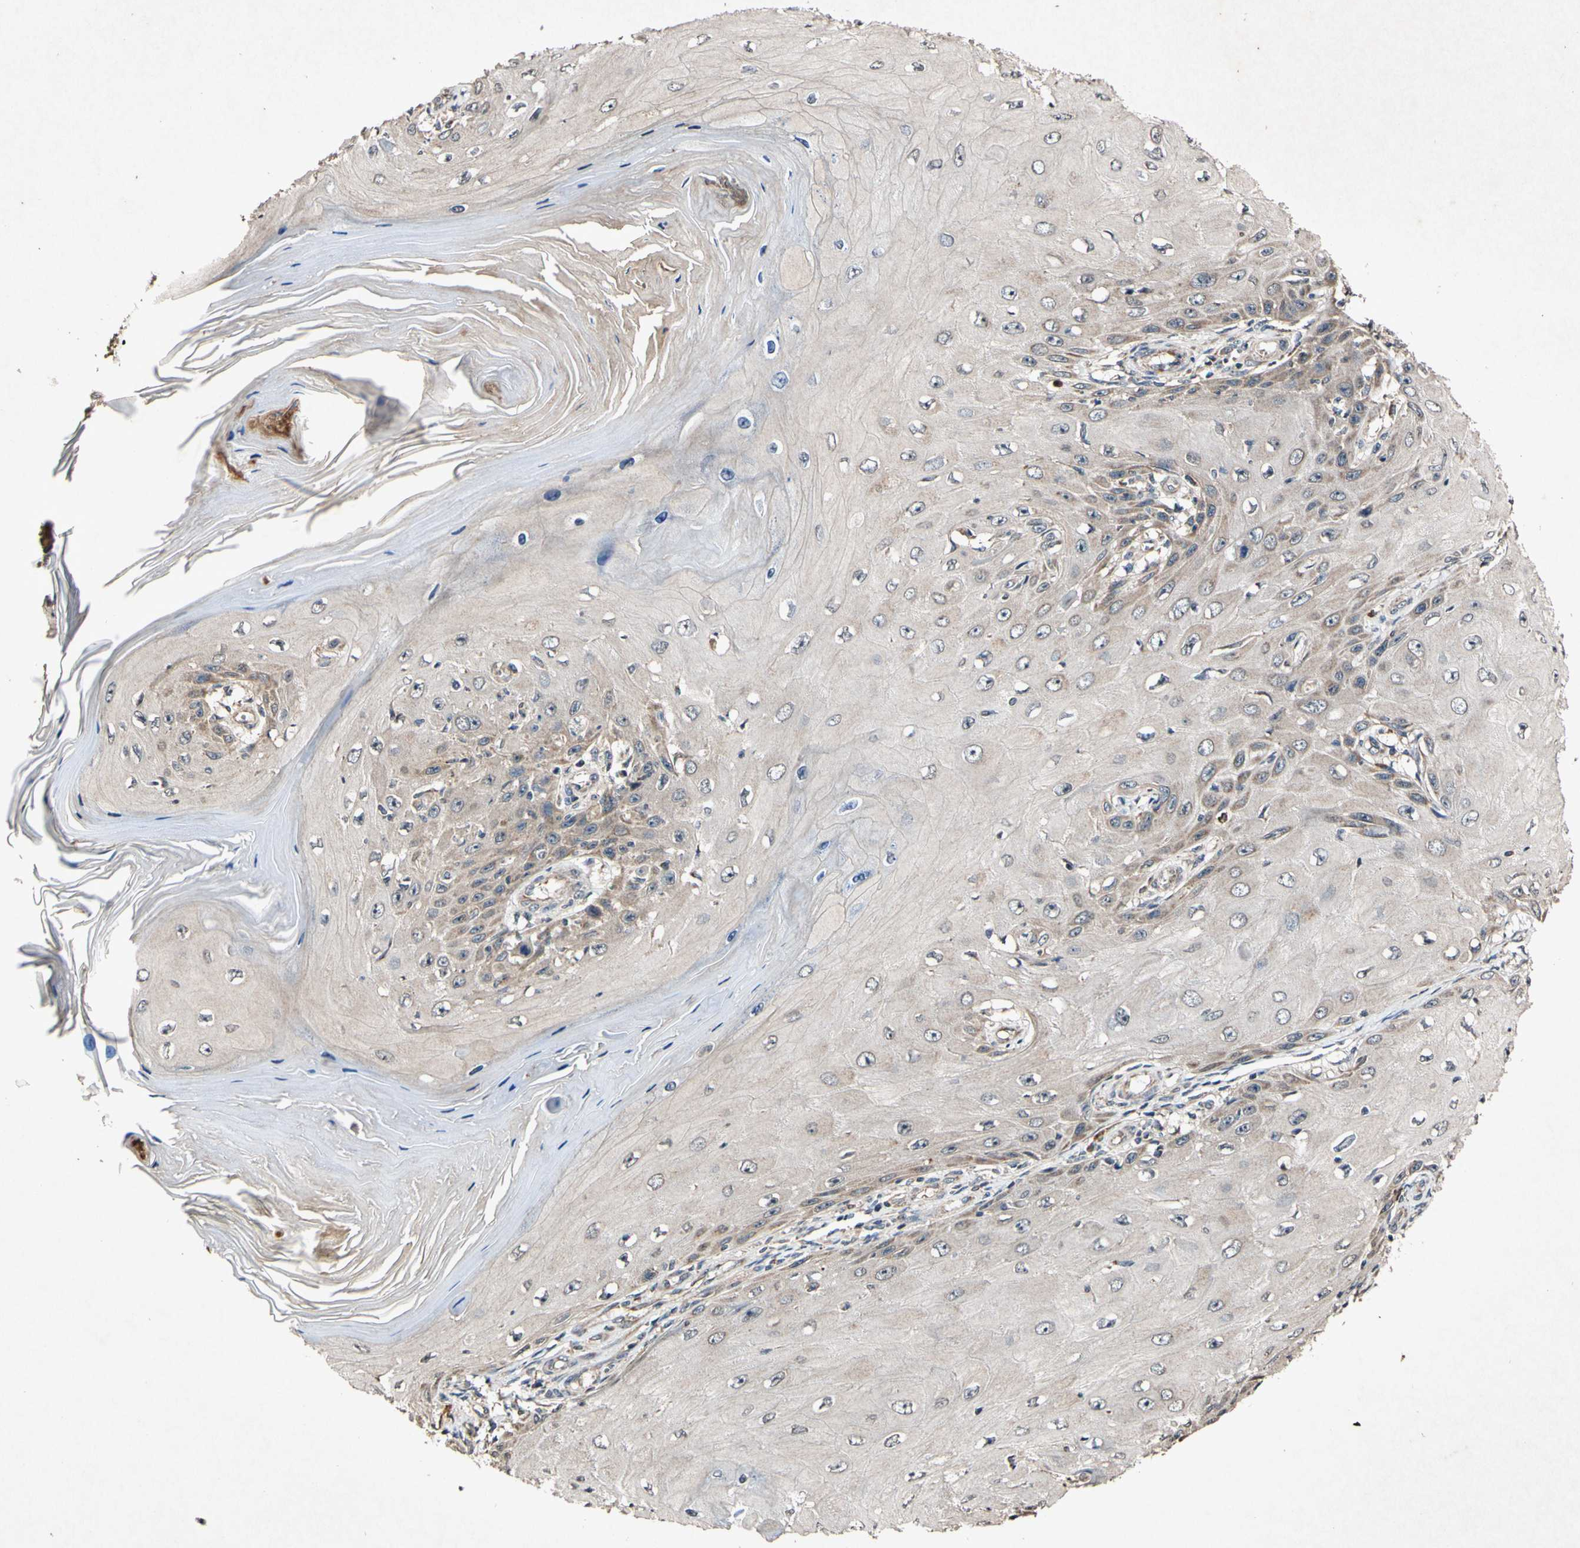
{"staining": {"intensity": "weak", "quantity": "25%-75%", "location": "cytoplasmic/membranous"}, "tissue": "skin cancer", "cell_type": "Tumor cells", "image_type": "cancer", "snomed": [{"axis": "morphology", "description": "Squamous cell carcinoma, NOS"}, {"axis": "topography", "description": "Skin"}], "caption": "Immunohistochemistry staining of skin cancer (squamous cell carcinoma), which reveals low levels of weak cytoplasmic/membranous staining in approximately 25%-75% of tumor cells indicating weak cytoplasmic/membranous protein positivity. The staining was performed using DAB (3,3'-diaminobenzidine) (brown) for protein detection and nuclei were counterstained in hematoxylin (blue).", "gene": "PLAT", "patient": {"sex": "female", "age": 73}}